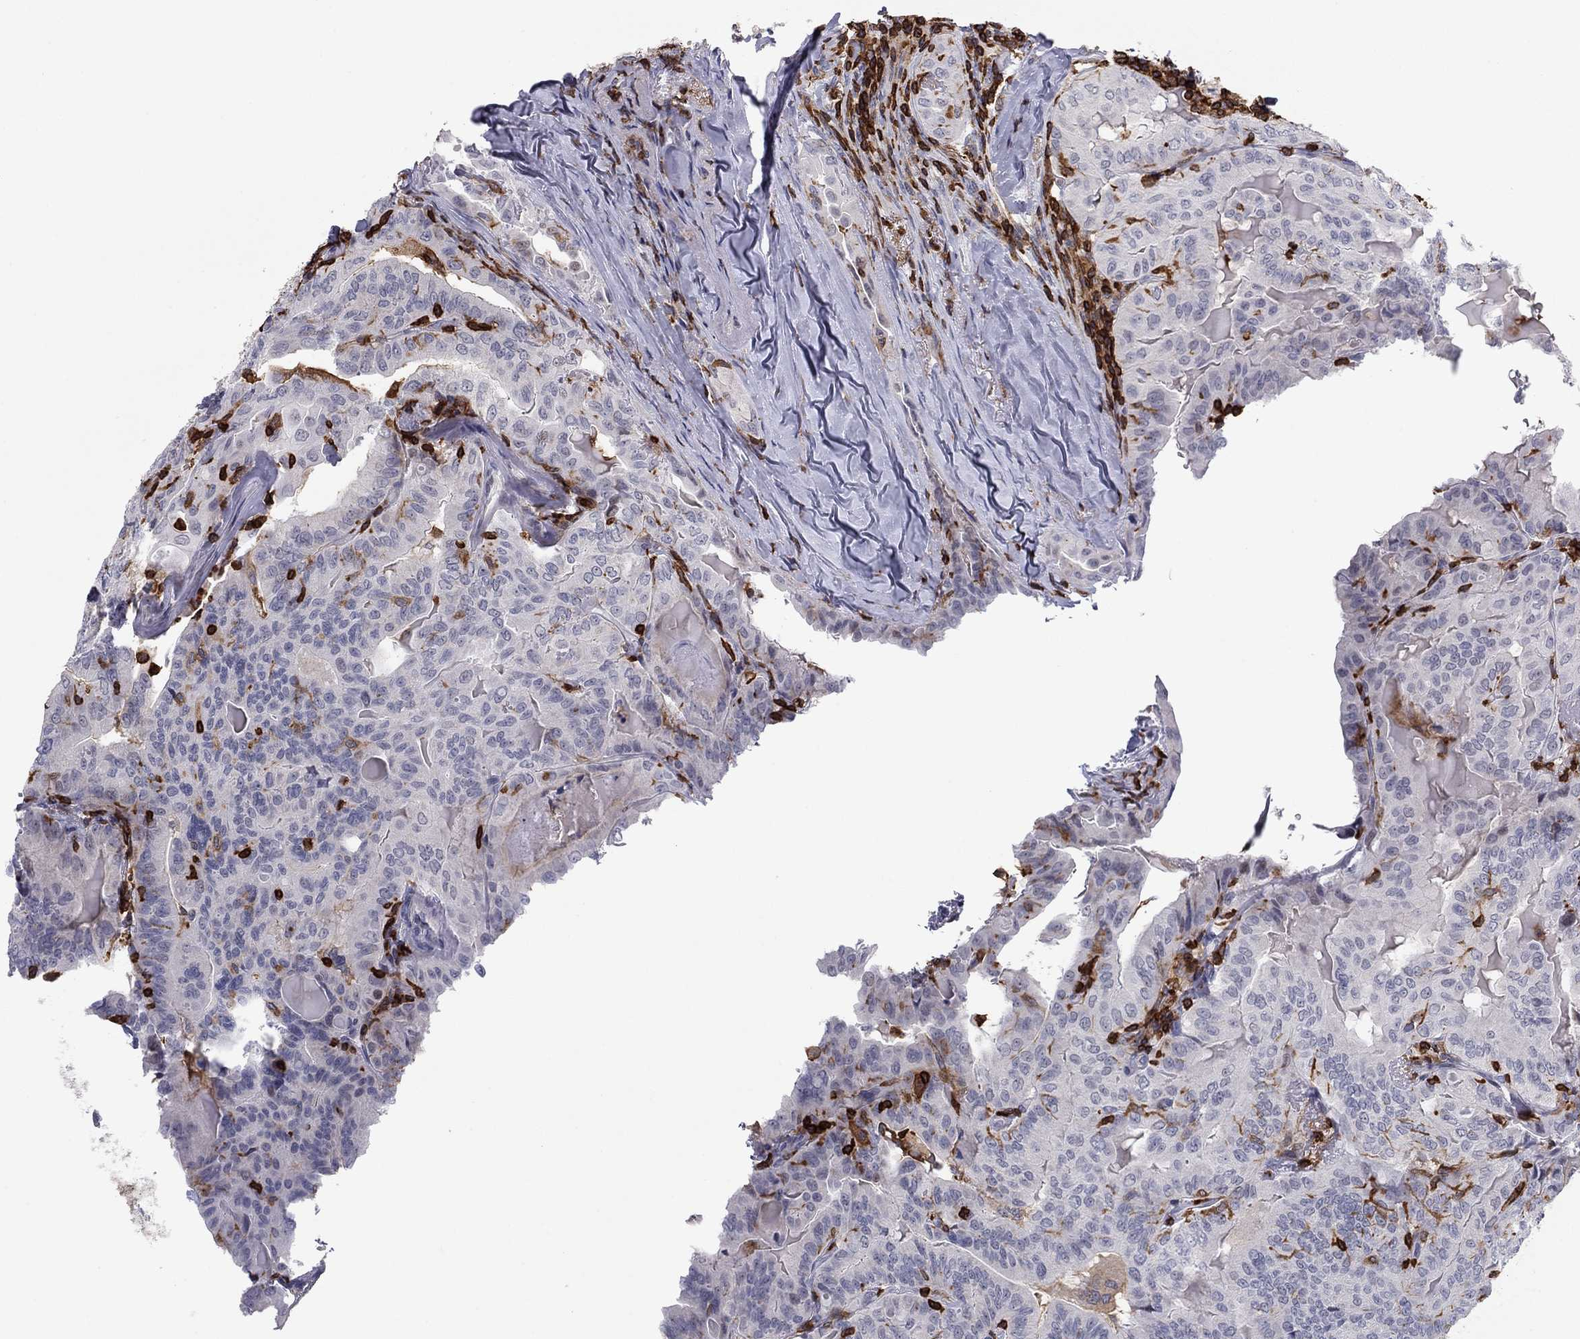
{"staining": {"intensity": "negative", "quantity": "none", "location": "none"}, "tissue": "thyroid cancer", "cell_type": "Tumor cells", "image_type": "cancer", "snomed": [{"axis": "morphology", "description": "Papillary adenocarcinoma, NOS"}, {"axis": "topography", "description": "Thyroid gland"}], "caption": "Immunohistochemistry of thyroid cancer (papillary adenocarcinoma) demonstrates no positivity in tumor cells. The staining was performed using DAB (3,3'-diaminobenzidine) to visualize the protein expression in brown, while the nuclei were stained in blue with hematoxylin (Magnification: 20x).", "gene": "ARHGAP27", "patient": {"sex": "female", "age": 68}}